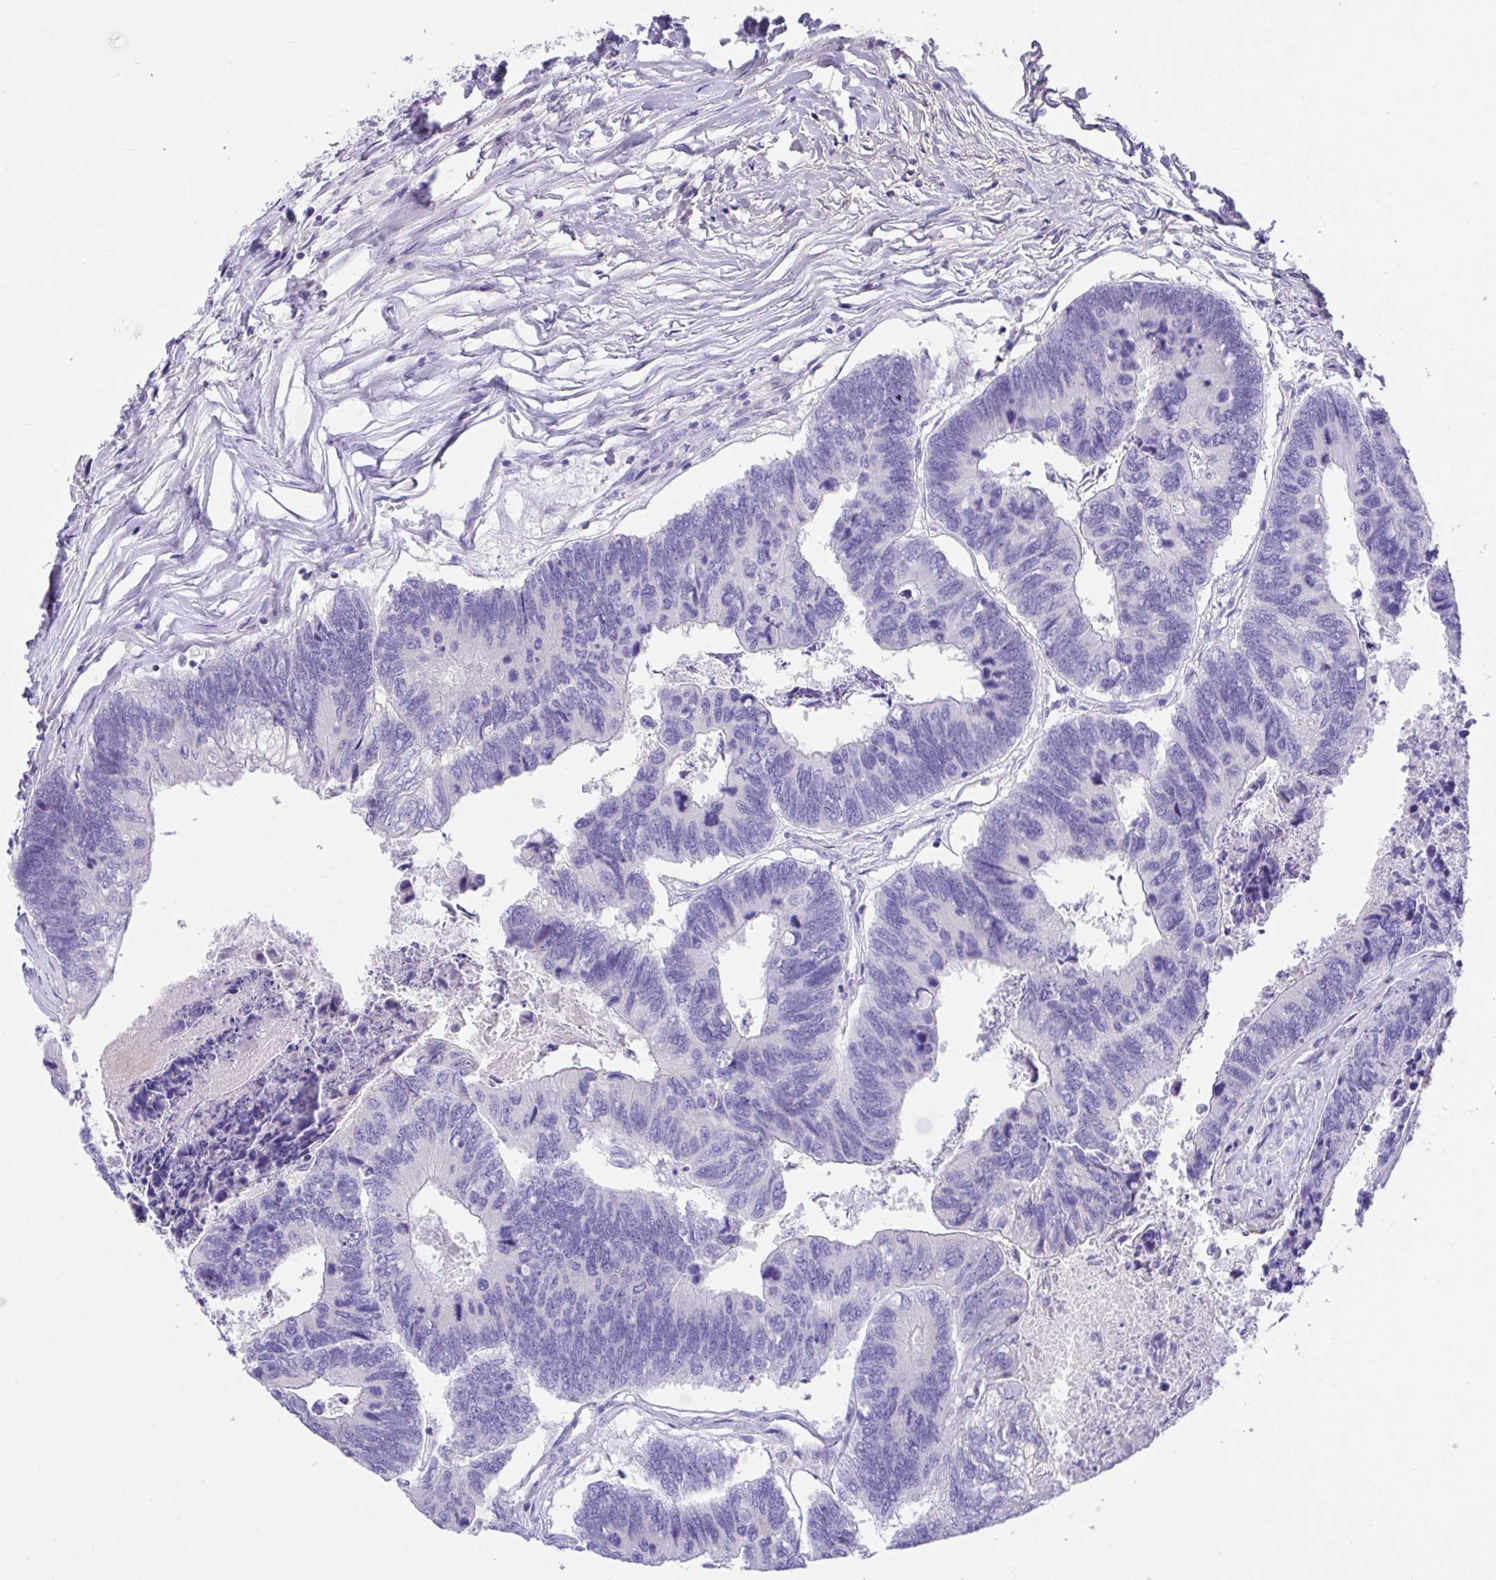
{"staining": {"intensity": "negative", "quantity": "none", "location": "none"}, "tissue": "colorectal cancer", "cell_type": "Tumor cells", "image_type": "cancer", "snomed": [{"axis": "morphology", "description": "Adenocarcinoma, NOS"}, {"axis": "topography", "description": "Colon"}], "caption": "Immunohistochemistry (IHC) micrograph of neoplastic tissue: adenocarcinoma (colorectal) stained with DAB (3,3'-diaminobenzidine) reveals no significant protein expression in tumor cells. (DAB (3,3'-diaminobenzidine) immunohistochemistry with hematoxylin counter stain).", "gene": "SLC16A6", "patient": {"sex": "female", "age": 67}}